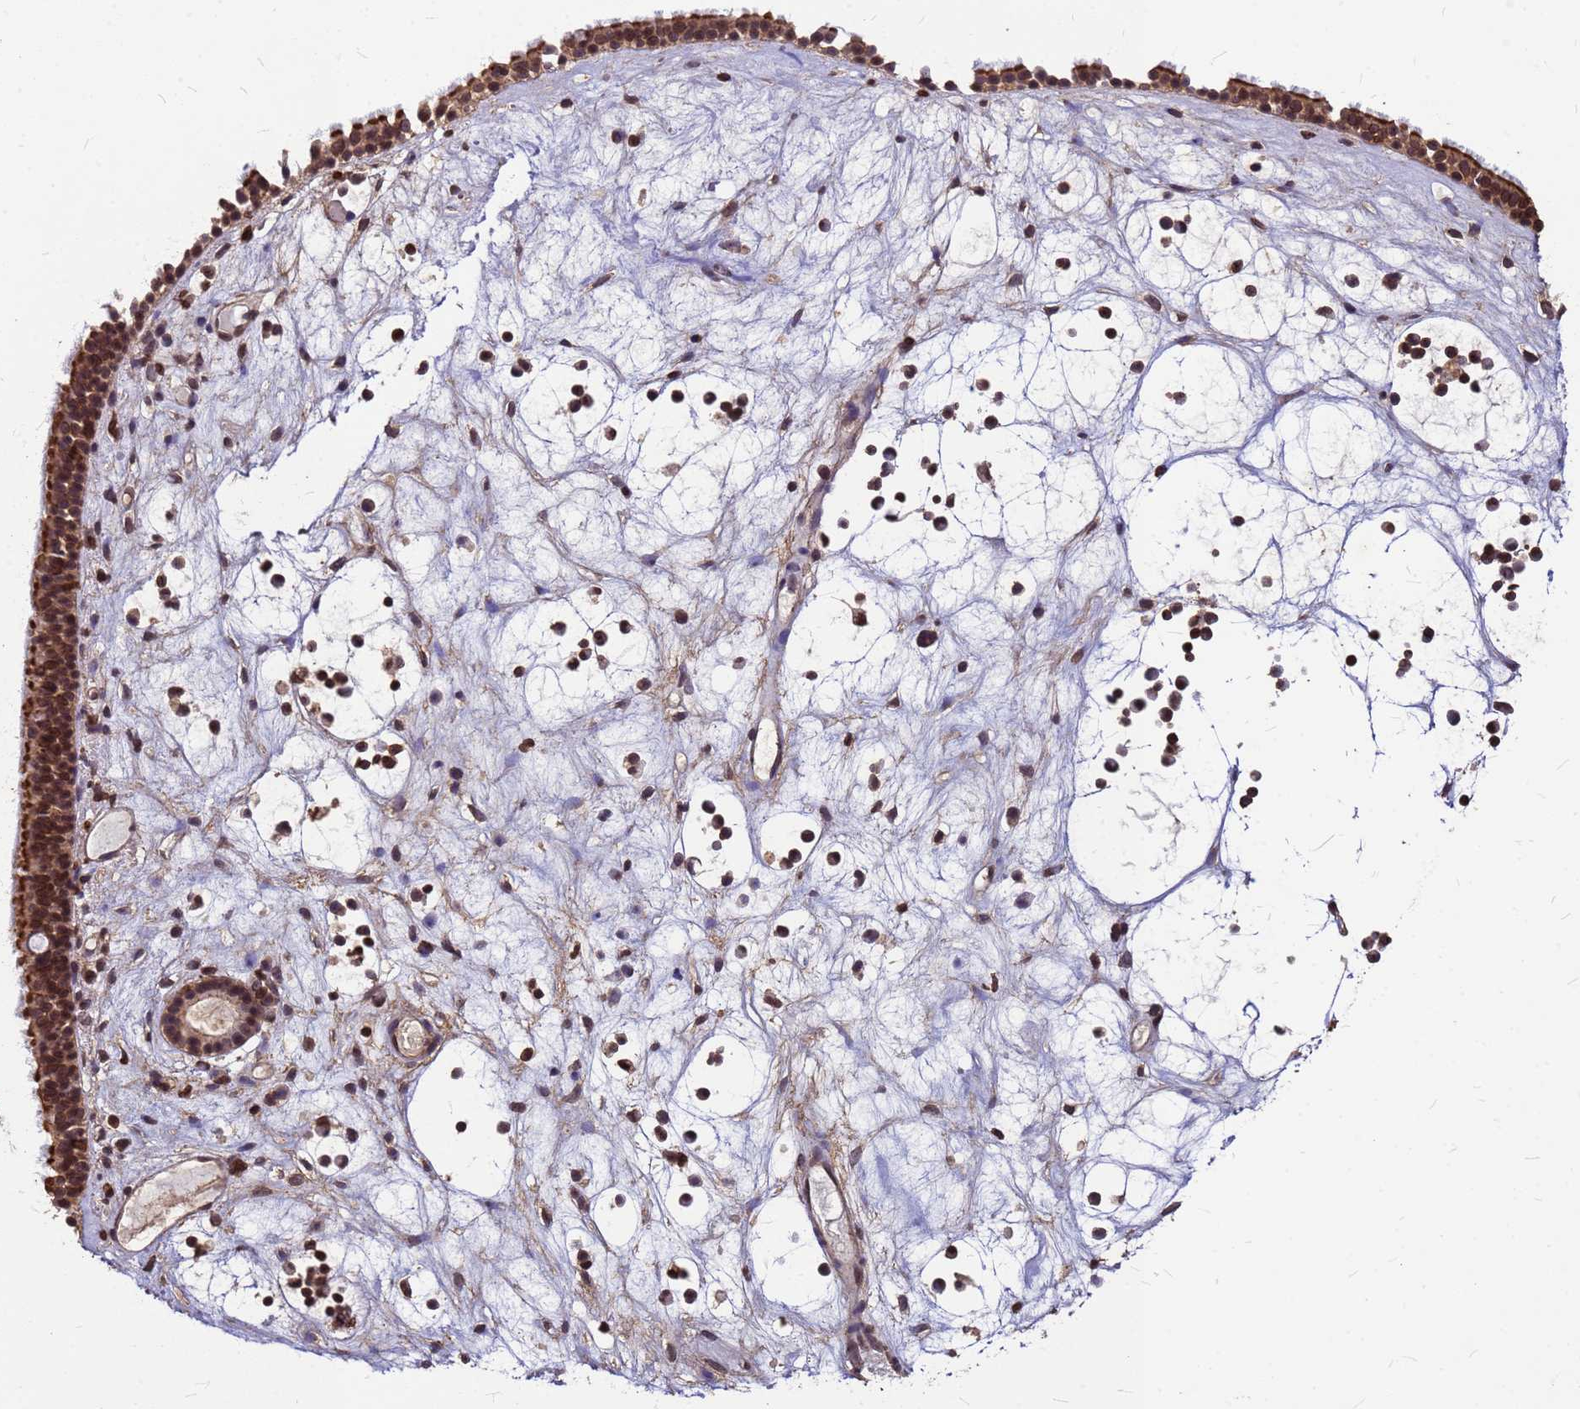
{"staining": {"intensity": "strong", "quantity": ">75%", "location": "cytoplasmic/membranous,nuclear"}, "tissue": "nasopharynx", "cell_type": "Respiratory epithelial cells", "image_type": "normal", "snomed": [{"axis": "morphology", "description": "Normal tissue, NOS"}, {"axis": "morphology", "description": "Inflammation, NOS"}, {"axis": "morphology", "description": "Malignant melanoma, Metastatic site"}, {"axis": "topography", "description": "Nasopharynx"}], "caption": "Approximately >75% of respiratory epithelial cells in benign human nasopharynx reveal strong cytoplasmic/membranous,nuclear protein staining as visualized by brown immunohistochemical staining.", "gene": "C1orf35", "patient": {"sex": "male", "age": 70}}